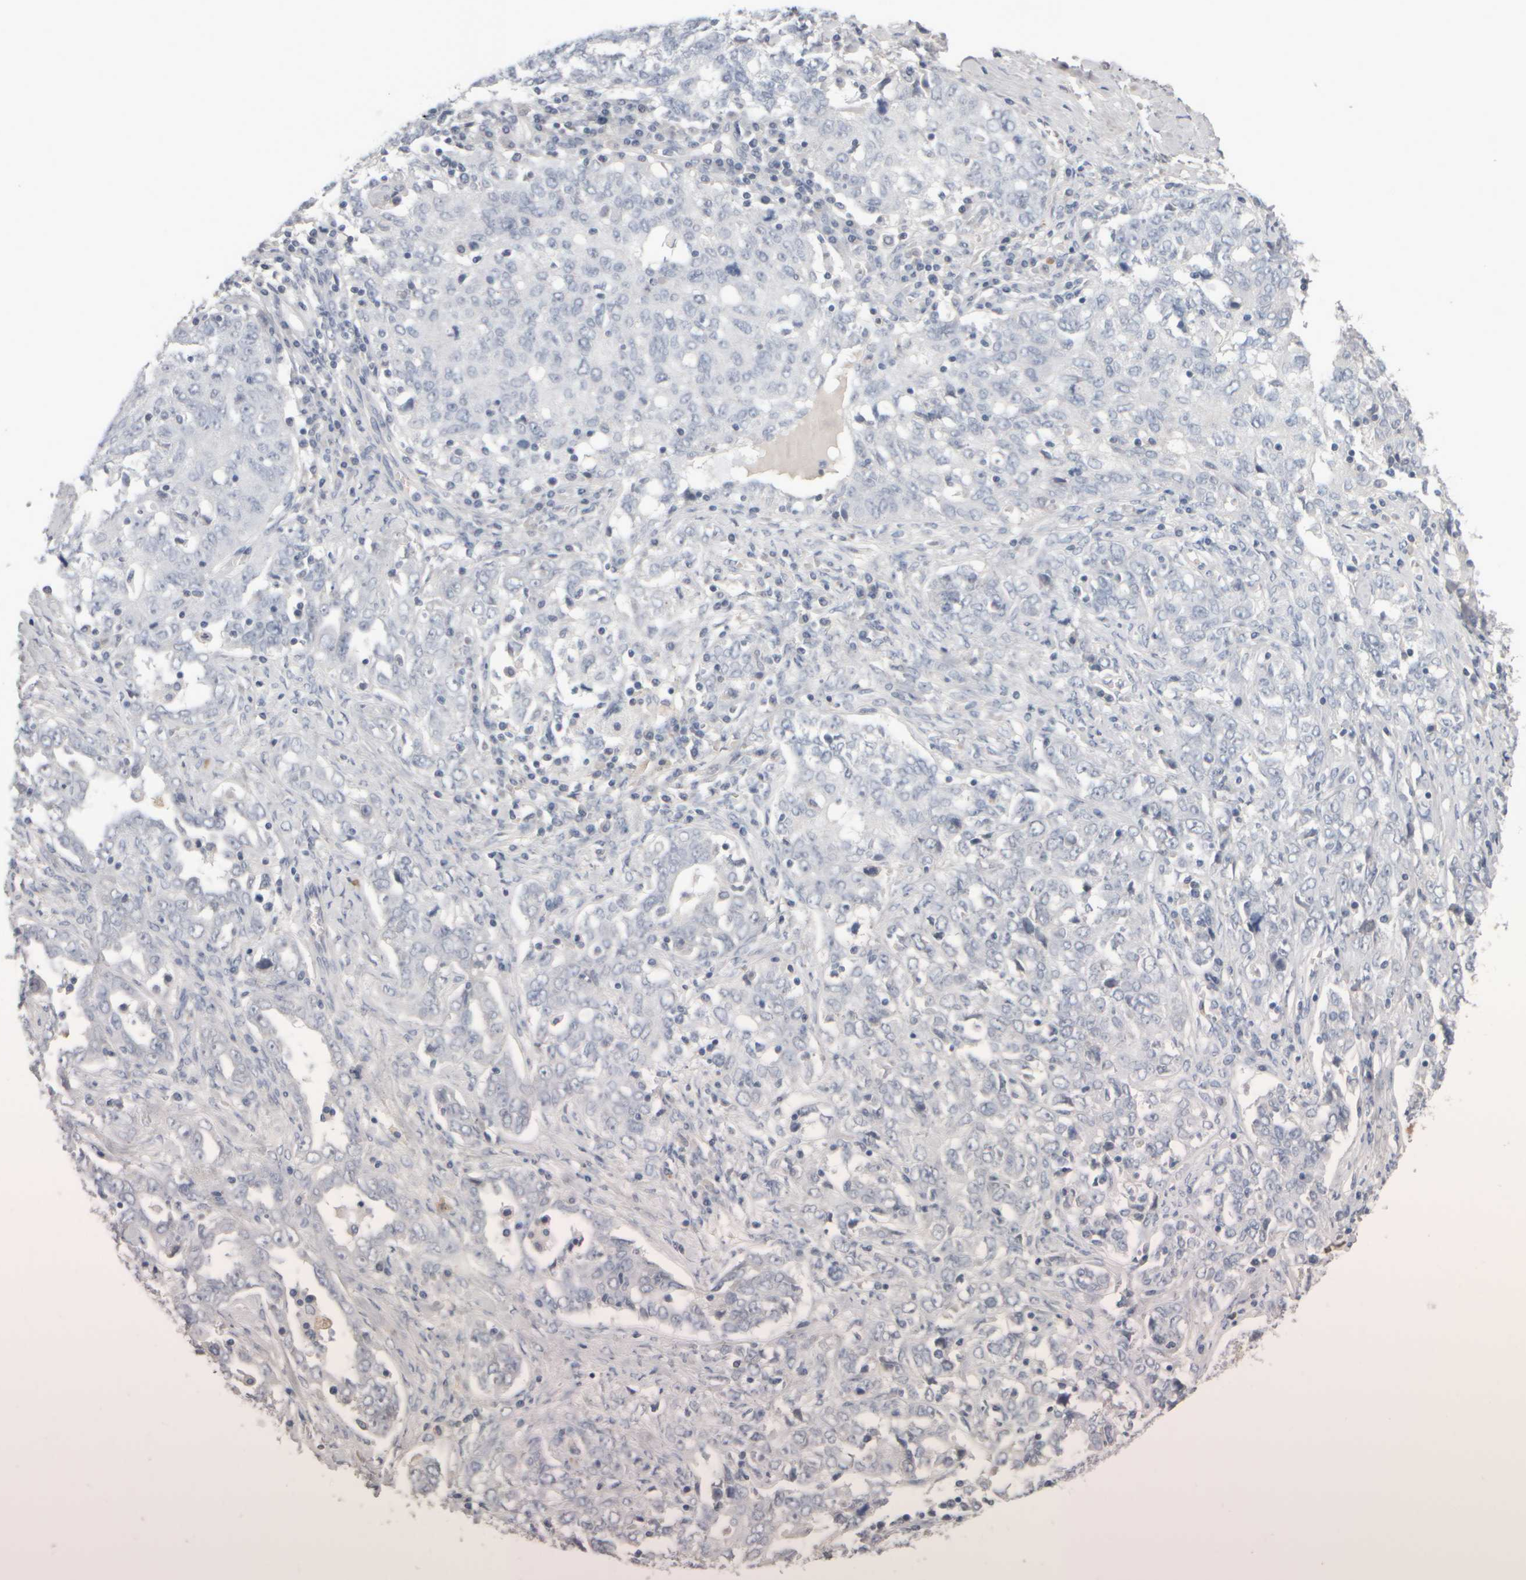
{"staining": {"intensity": "negative", "quantity": "none", "location": "none"}, "tissue": "ovarian cancer", "cell_type": "Tumor cells", "image_type": "cancer", "snomed": [{"axis": "morphology", "description": "Carcinoma, endometroid"}, {"axis": "topography", "description": "Ovary"}], "caption": "Immunohistochemistry (IHC) of ovarian cancer reveals no expression in tumor cells.", "gene": "EPHX2", "patient": {"sex": "female", "age": 62}}